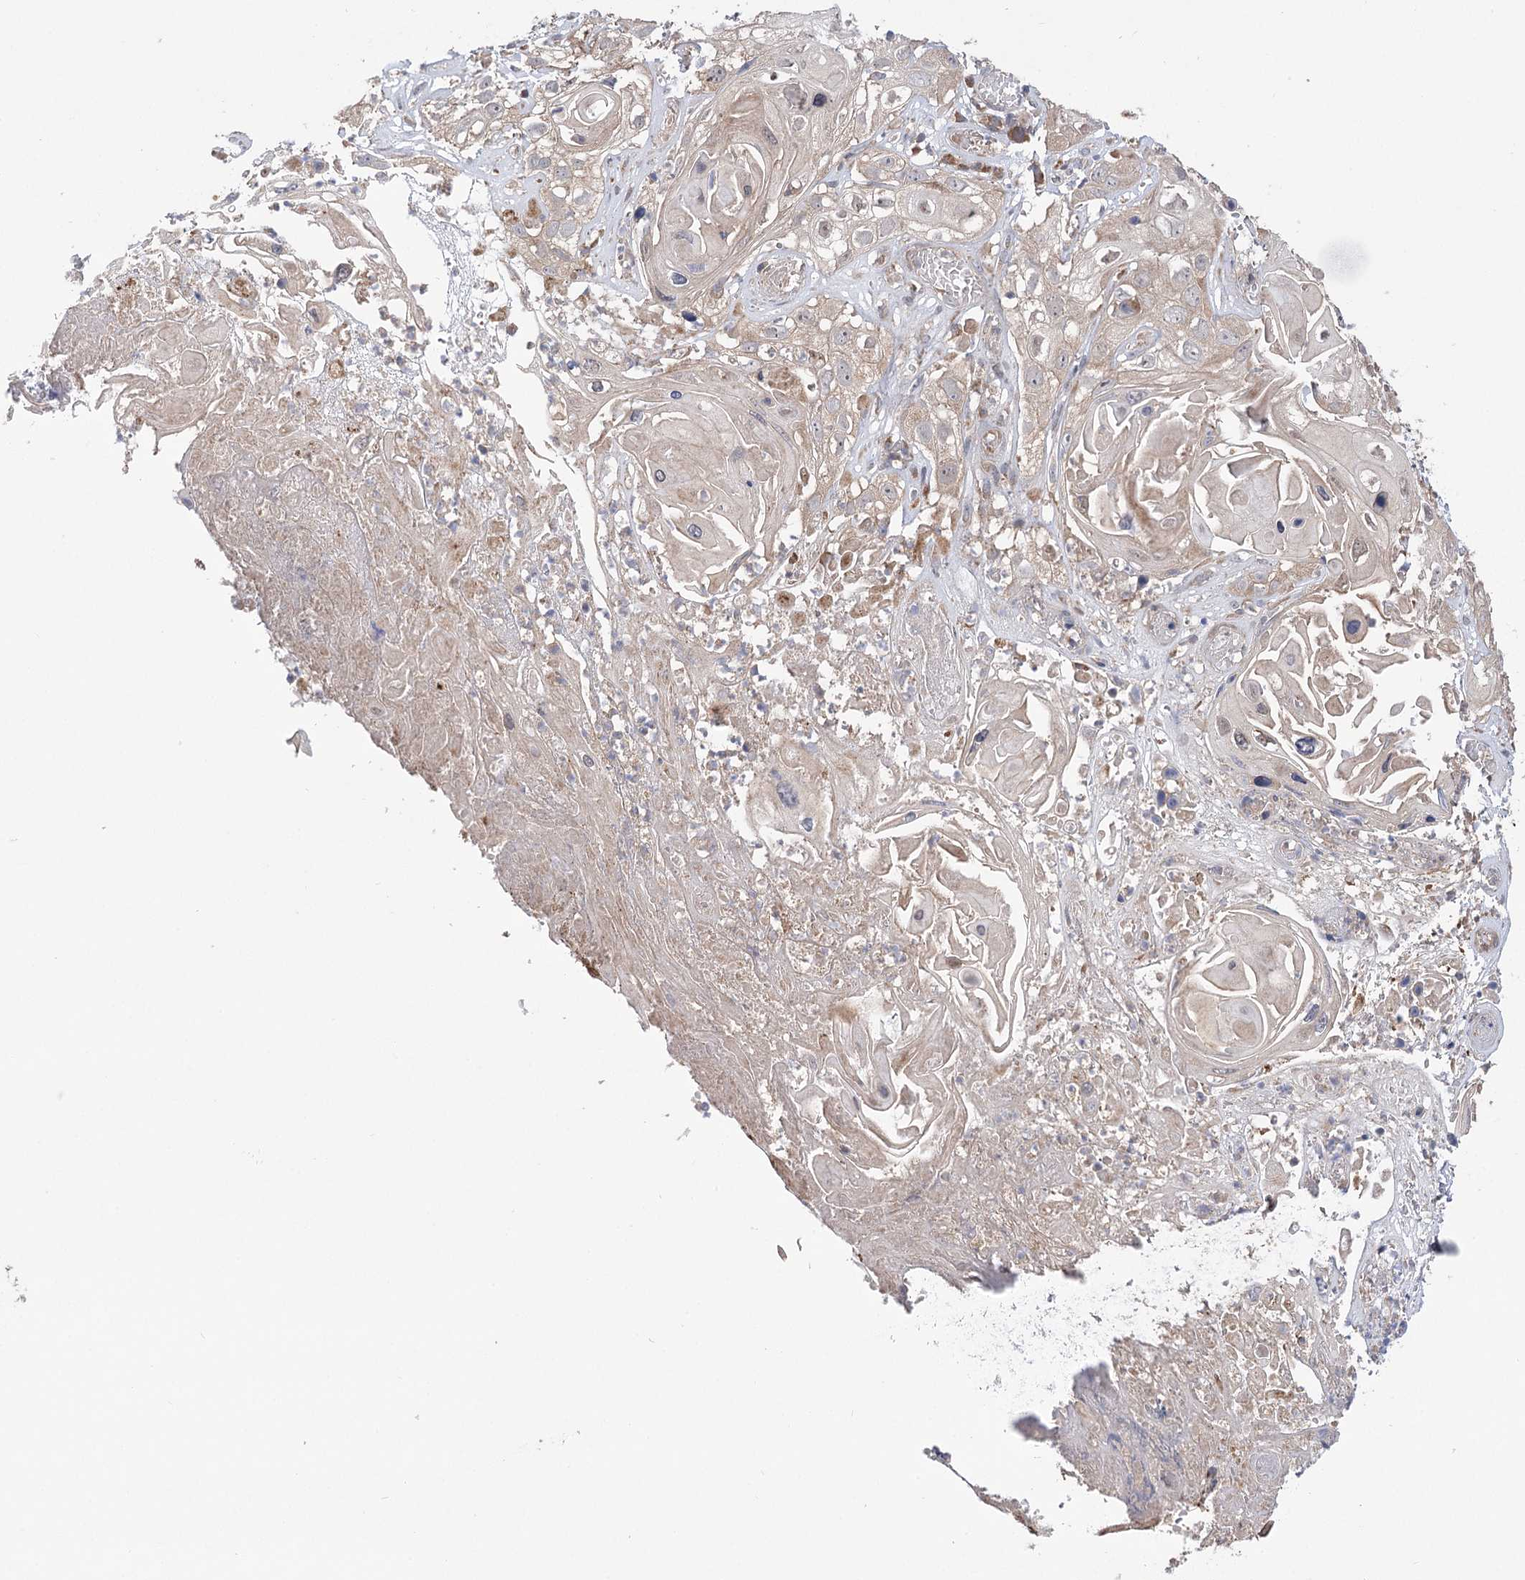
{"staining": {"intensity": "negative", "quantity": "none", "location": "none"}, "tissue": "skin cancer", "cell_type": "Tumor cells", "image_type": "cancer", "snomed": [{"axis": "morphology", "description": "Squamous cell carcinoma, NOS"}, {"axis": "topography", "description": "Skin"}], "caption": "This is an immunohistochemistry histopathology image of human skin squamous cell carcinoma. There is no staining in tumor cells.", "gene": "VPS37B", "patient": {"sex": "male", "age": 55}}